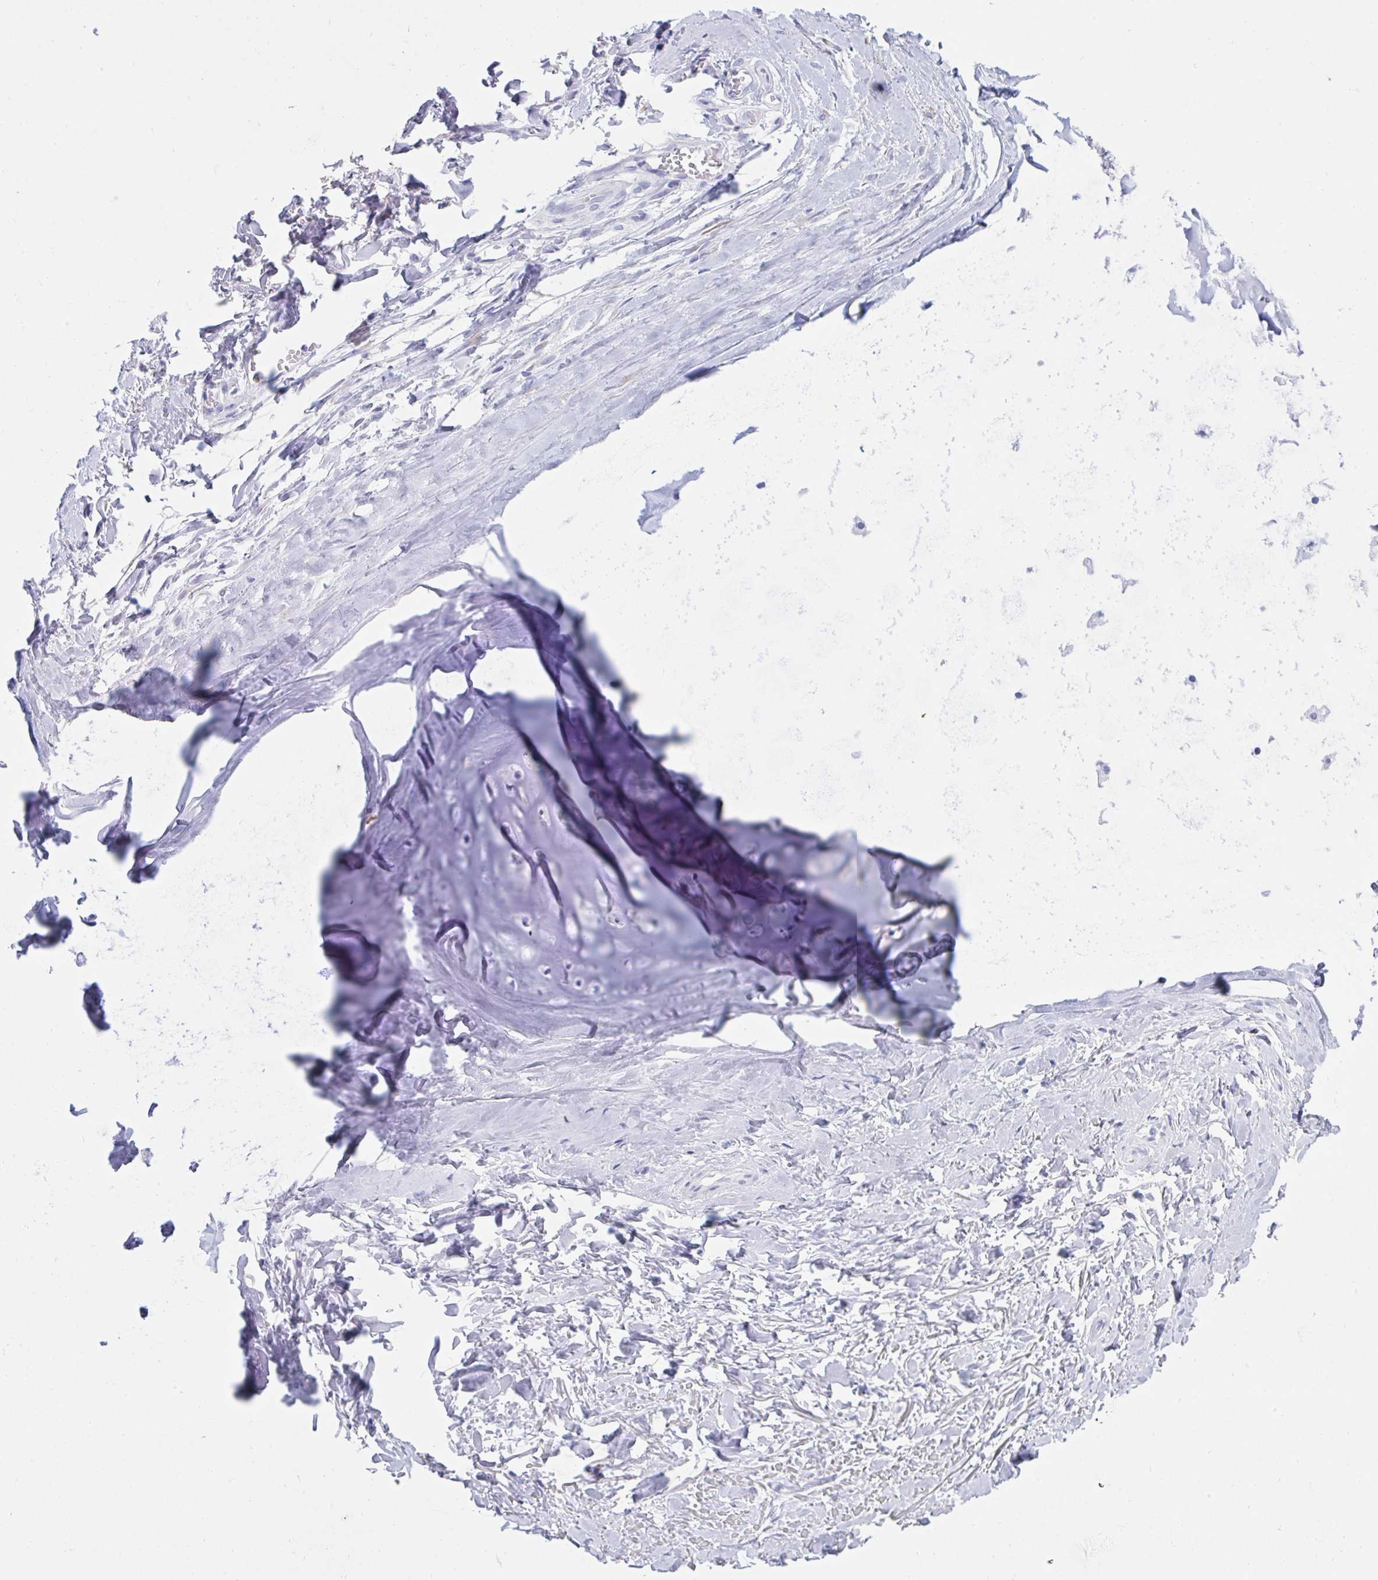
{"staining": {"intensity": "negative", "quantity": "none", "location": "none"}, "tissue": "adipose tissue", "cell_type": "Adipocytes", "image_type": "normal", "snomed": [{"axis": "morphology", "description": "Normal tissue, NOS"}, {"axis": "topography", "description": "Cartilage tissue"}, {"axis": "topography", "description": "Nasopharynx"}, {"axis": "topography", "description": "Thyroid gland"}], "caption": "Adipocytes show no significant staining in benign adipose tissue. (DAB immunohistochemistry (IHC), high magnification).", "gene": "TNNC1", "patient": {"sex": "male", "age": 63}}